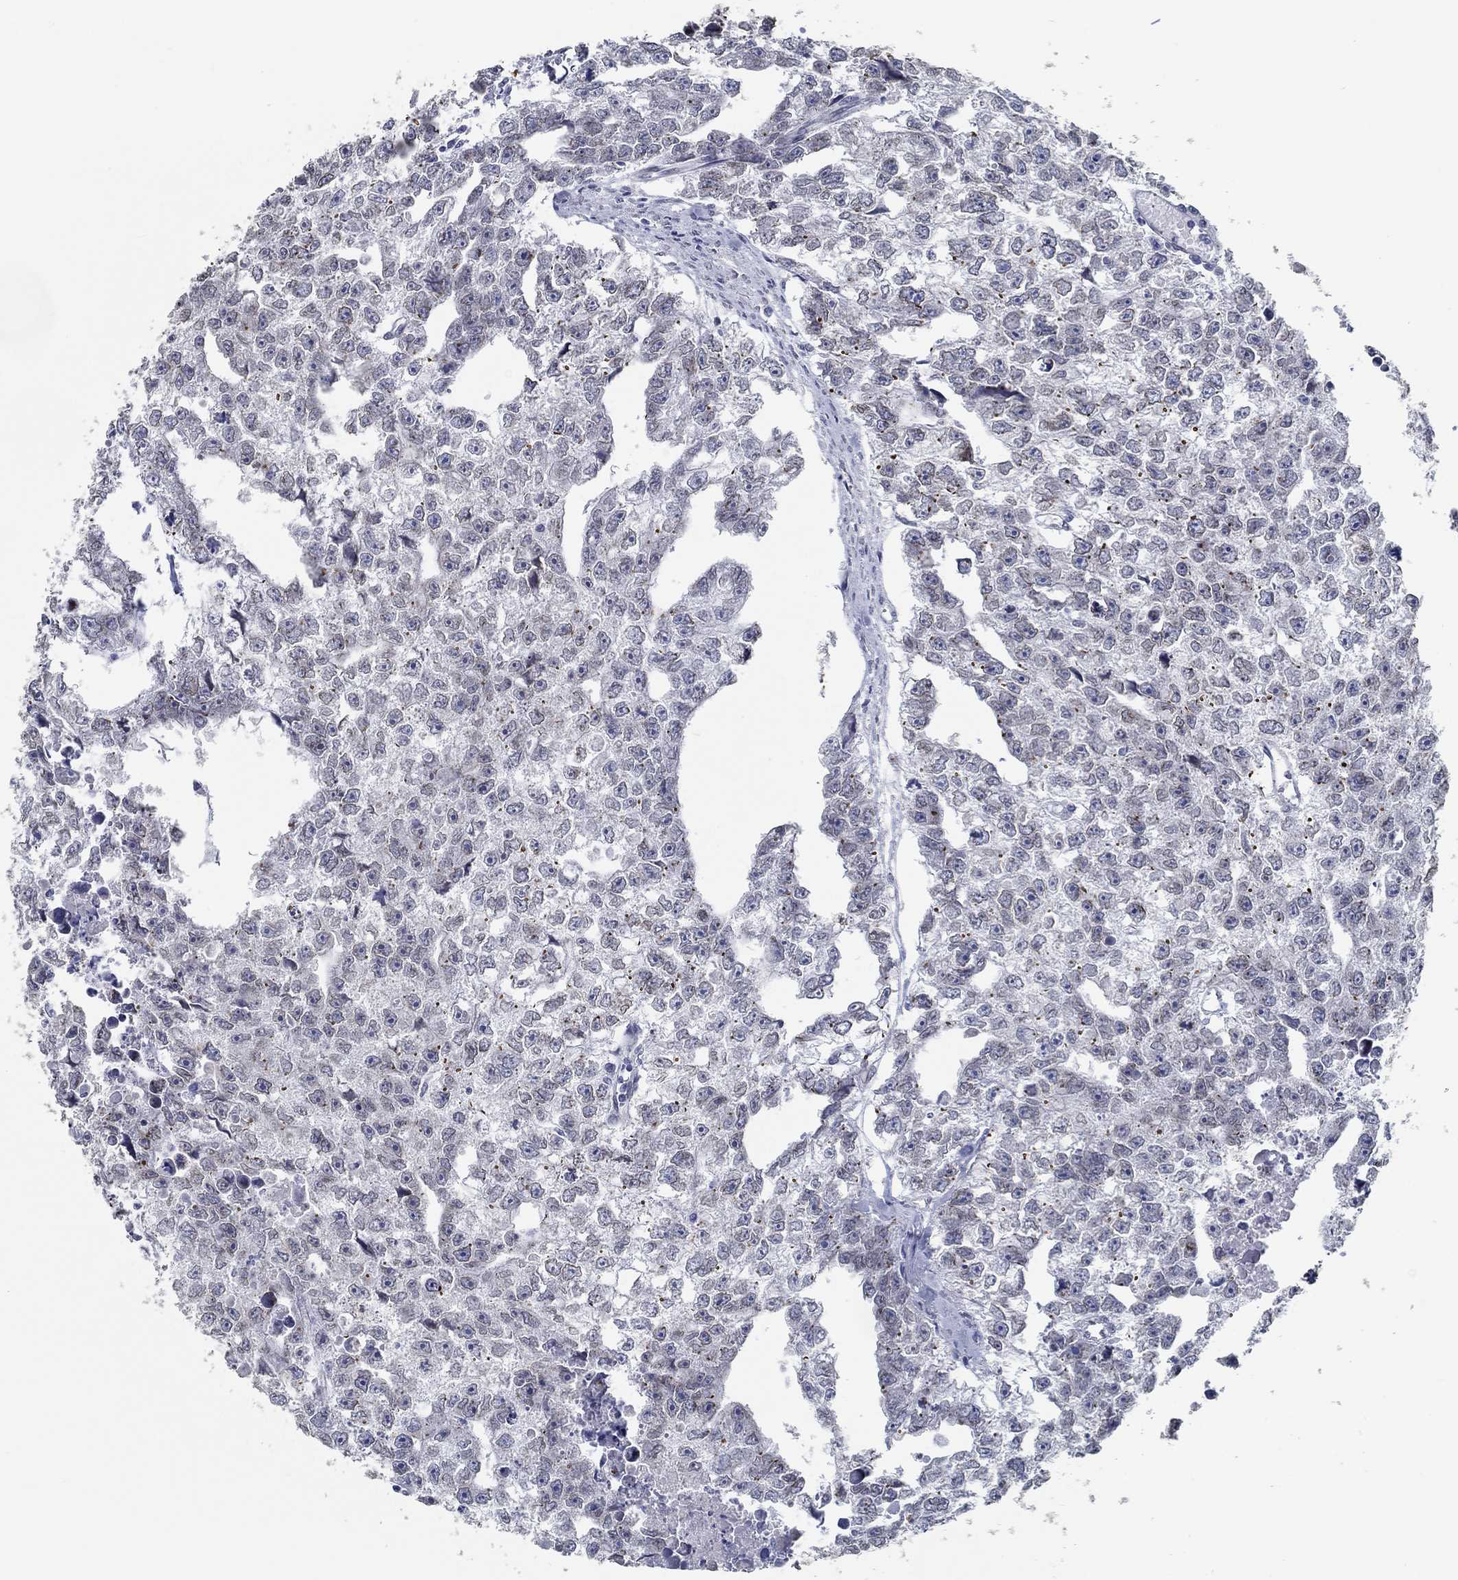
{"staining": {"intensity": "negative", "quantity": "none", "location": "none"}, "tissue": "testis cancer", "cell_type": "Tumor cells", "image_type": "cancer", "snomed": [{"axis": "morphology", "description": "Carcinoma, Embryonal, NOS"}, {"axis": "morphology", "description": "Teratoma, malignant, NOS"}, {"axis": "topography", "description": "Testis"}], "caption": "Immunohistochemistry of testis teratoma (malignant) exhibits no staining in tumor cells.", "gene": "NUP155", "patient": {"sex": "male", "age": 44}}